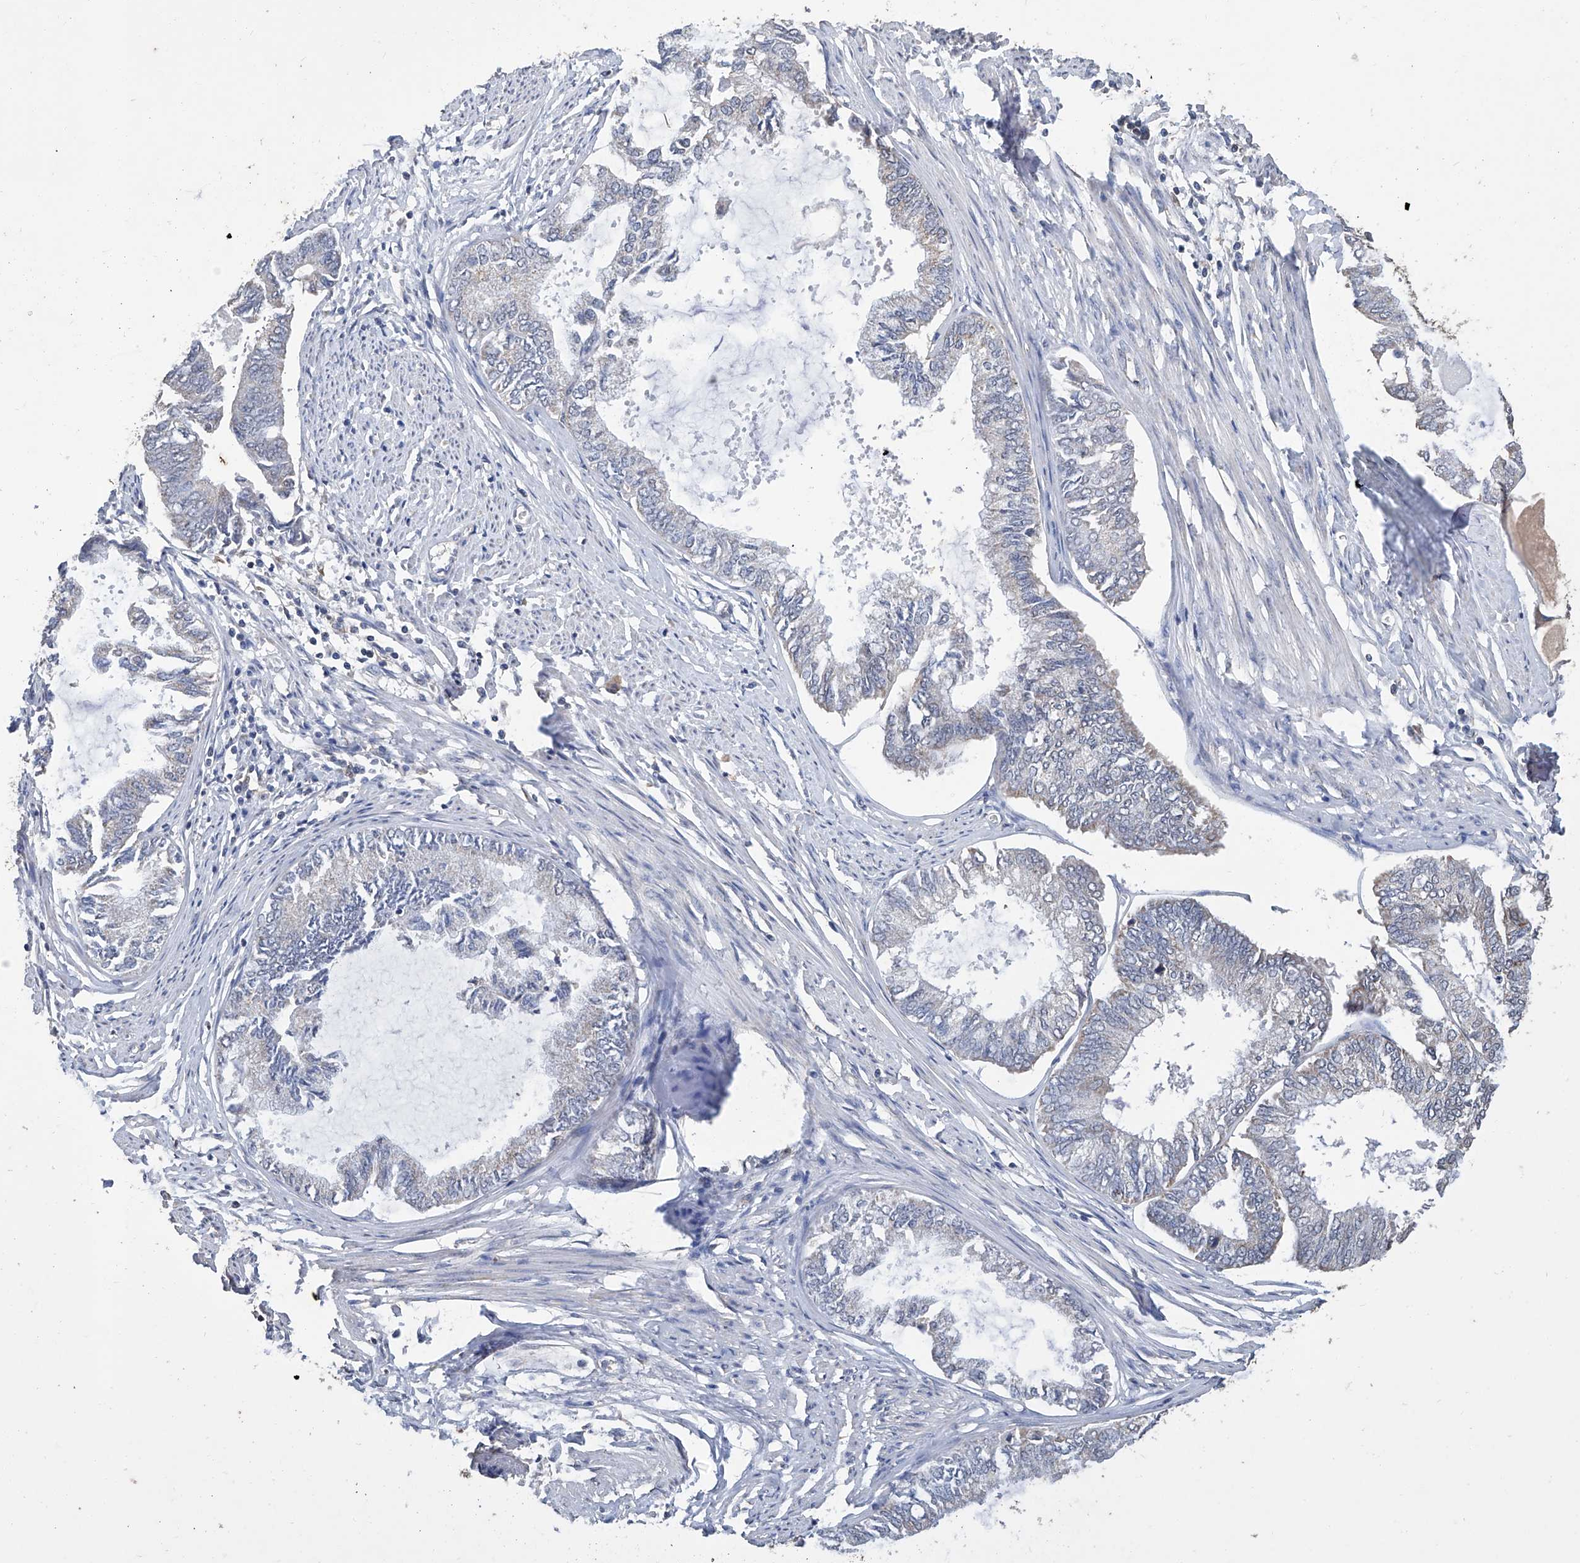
{"staining": {"intensity": "negative", "quantity": "none", "location": "none"}, "tissue": "endometrial cancer", "cell_type": "Tumor cells", "image_type": "cancer", "snomed": [{"axis": "morphology", "description": "Adenocarcinoma, NOS"}, {"axis": "topography", "description": "Endometrium"}], "caption": "Tumor cells show no significant positivity in adenocarcinoma (endometrial).", "gene": "GPT", "patient": {"sex": "female", "age": 86}}